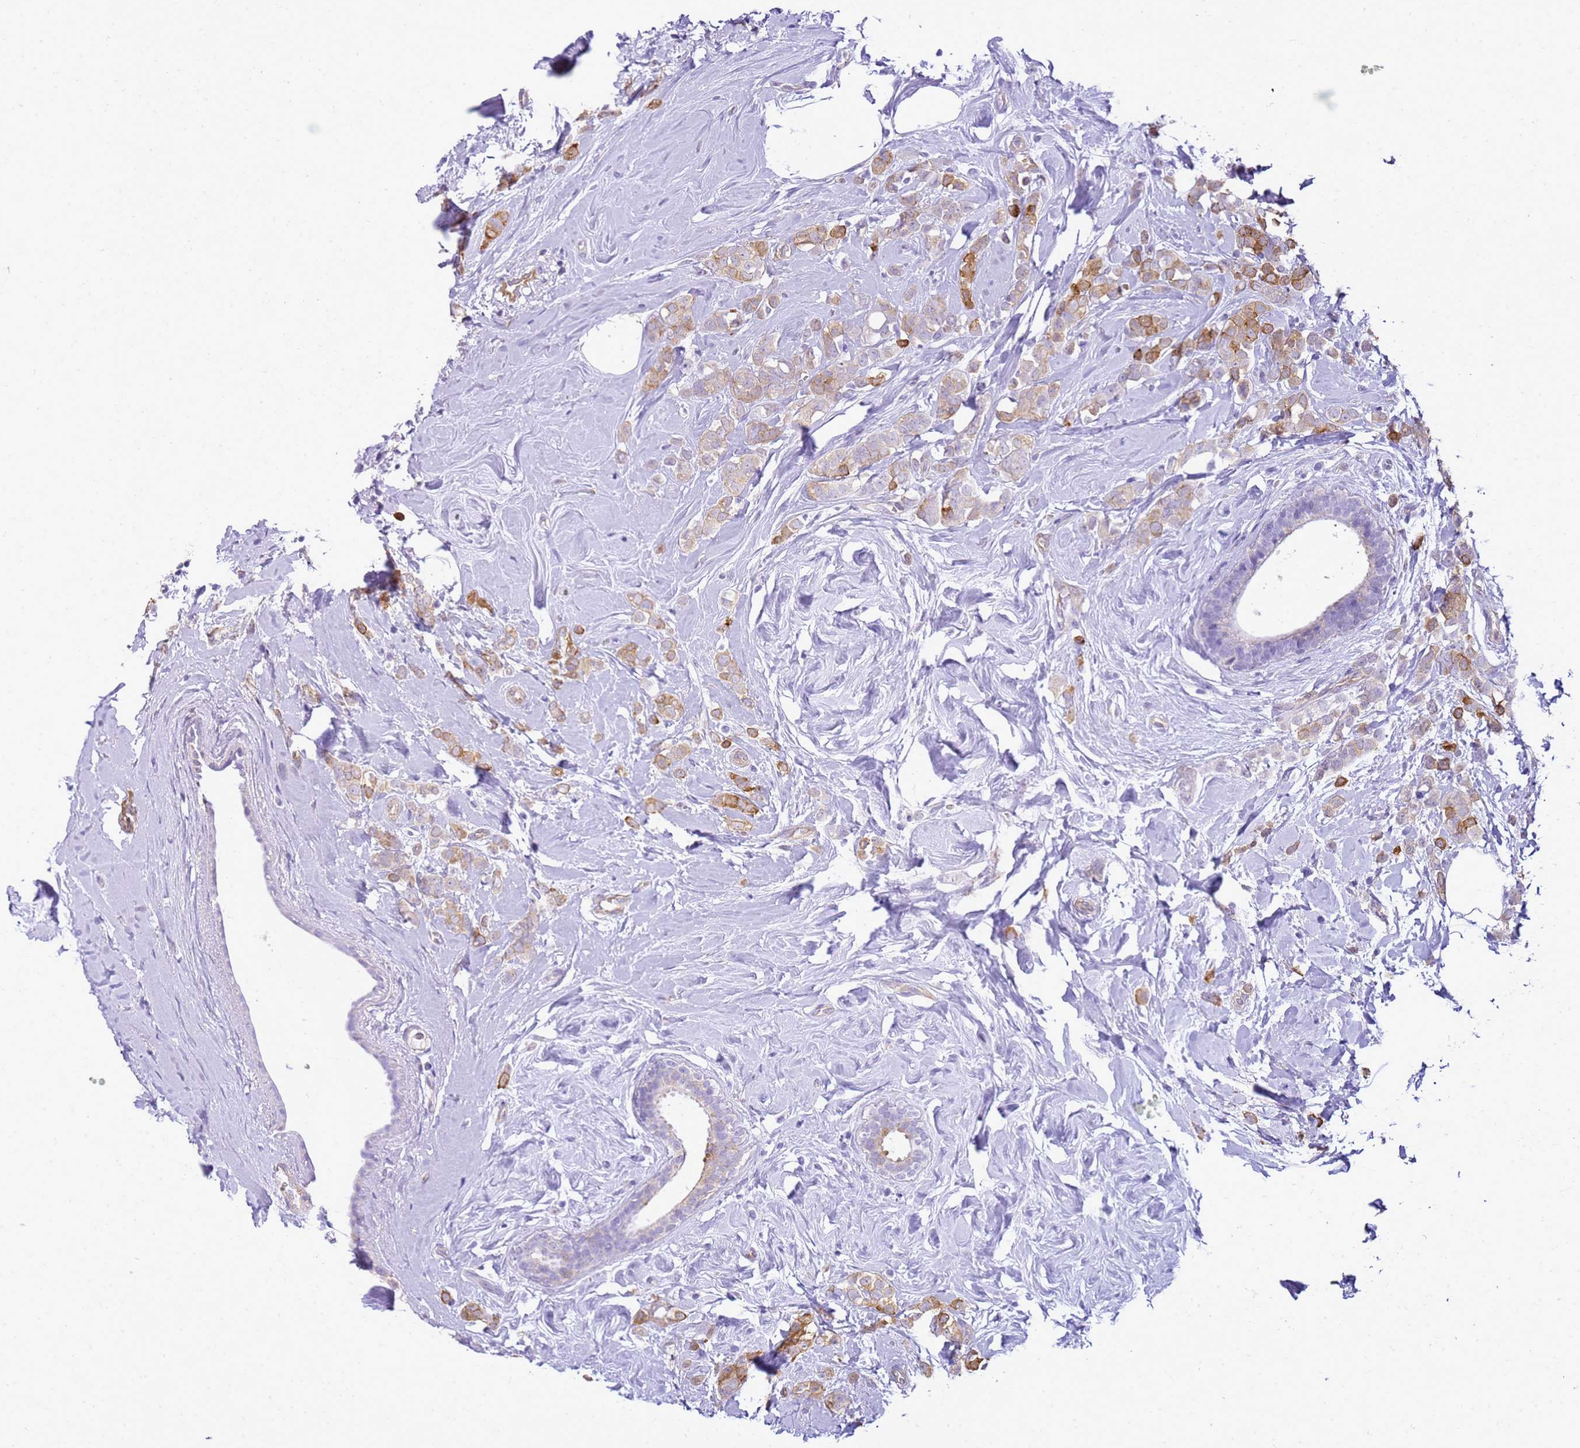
{"staining": {"intensity": "moderate", "quantity": "25%-75%", "location": "cytoplasmic/membranous"}, "tissue": "breast cancer", "cell_type": "Tumor cells", "image_type": "cancer", "snomed": [{"axis": "morphology", "description": "Lobular carcinoma"}, {"axis": "topography", "description": "Breast"}], "caption": "Moderate cytoplasmic/membranous positivity is seen in approximately 25%-75% of tumor cells in breast cancer.", "gene": "HSPB1", "patient": {"sex": "female", "age": 47}}